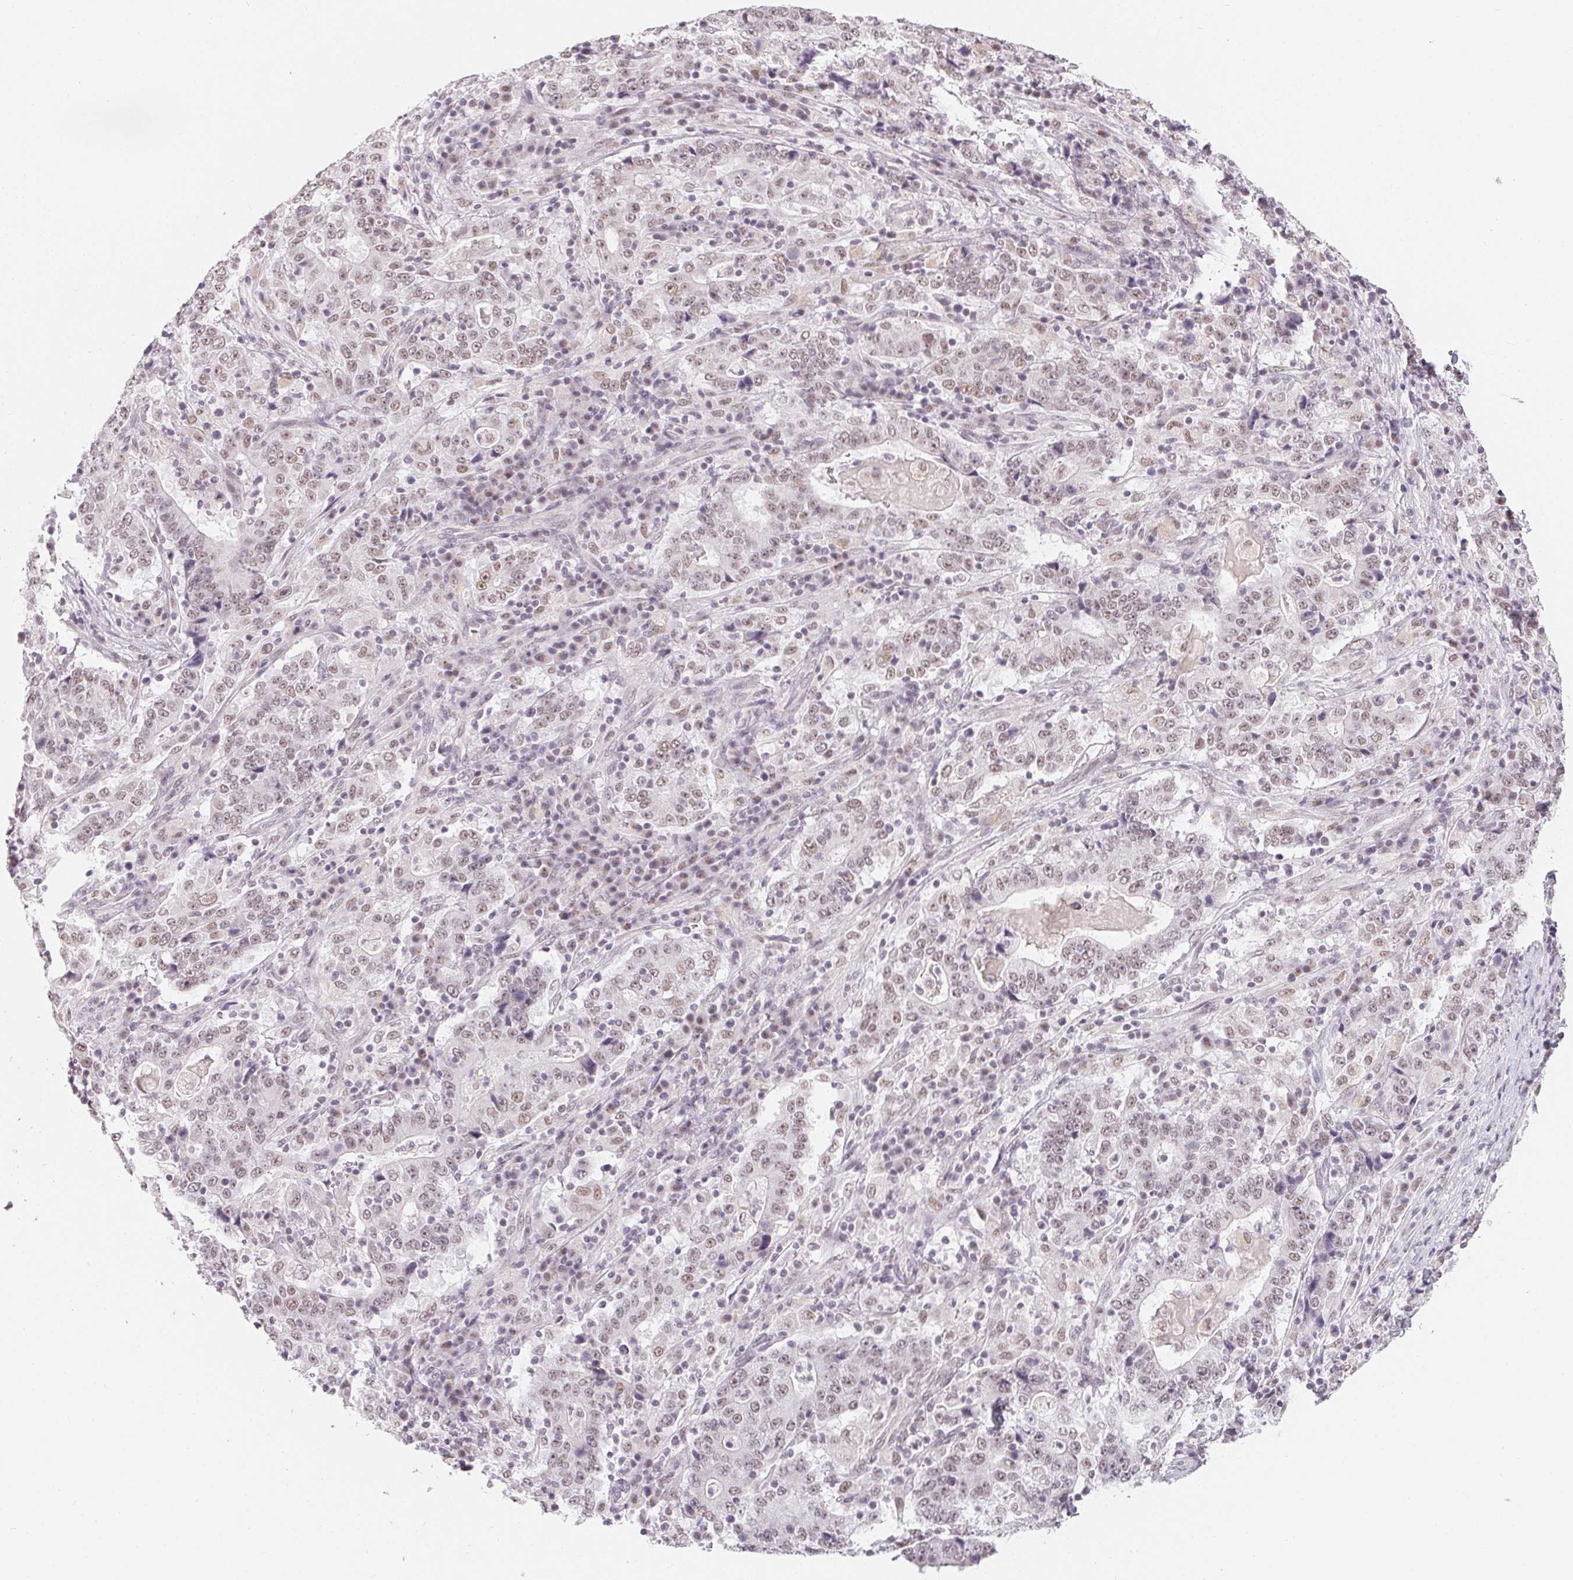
{"staining": {"intensity": "weak", "quantity": "25%-75%", "location": "nuclear"}, "tissue": "stomach cancer", "cell_type": "Tumor cells", "image_type": "cancer", "snomed": [{"axis": "morphology", "description": "Normal tissue, NOS"}, {"axis": "morphology", "description": "Adenocarcinoma, NOS"}, {"axis": "topography", "description": "Stomach, upper"}, {"axis": "topography", "description": "Stomach"}], "caption": "Immunohistochemistry of human adenocarcinoma (stomach) demonstrates low levels of weak nuclear positivity in about 25%-75% of tumor cells. The protein is stained brown, and the nuclei are stained in blue (DAB IHC with brightfield microscopy, high magnification).", "gene": "NXF3", "patient": {"sex": "male", "age": 59}}